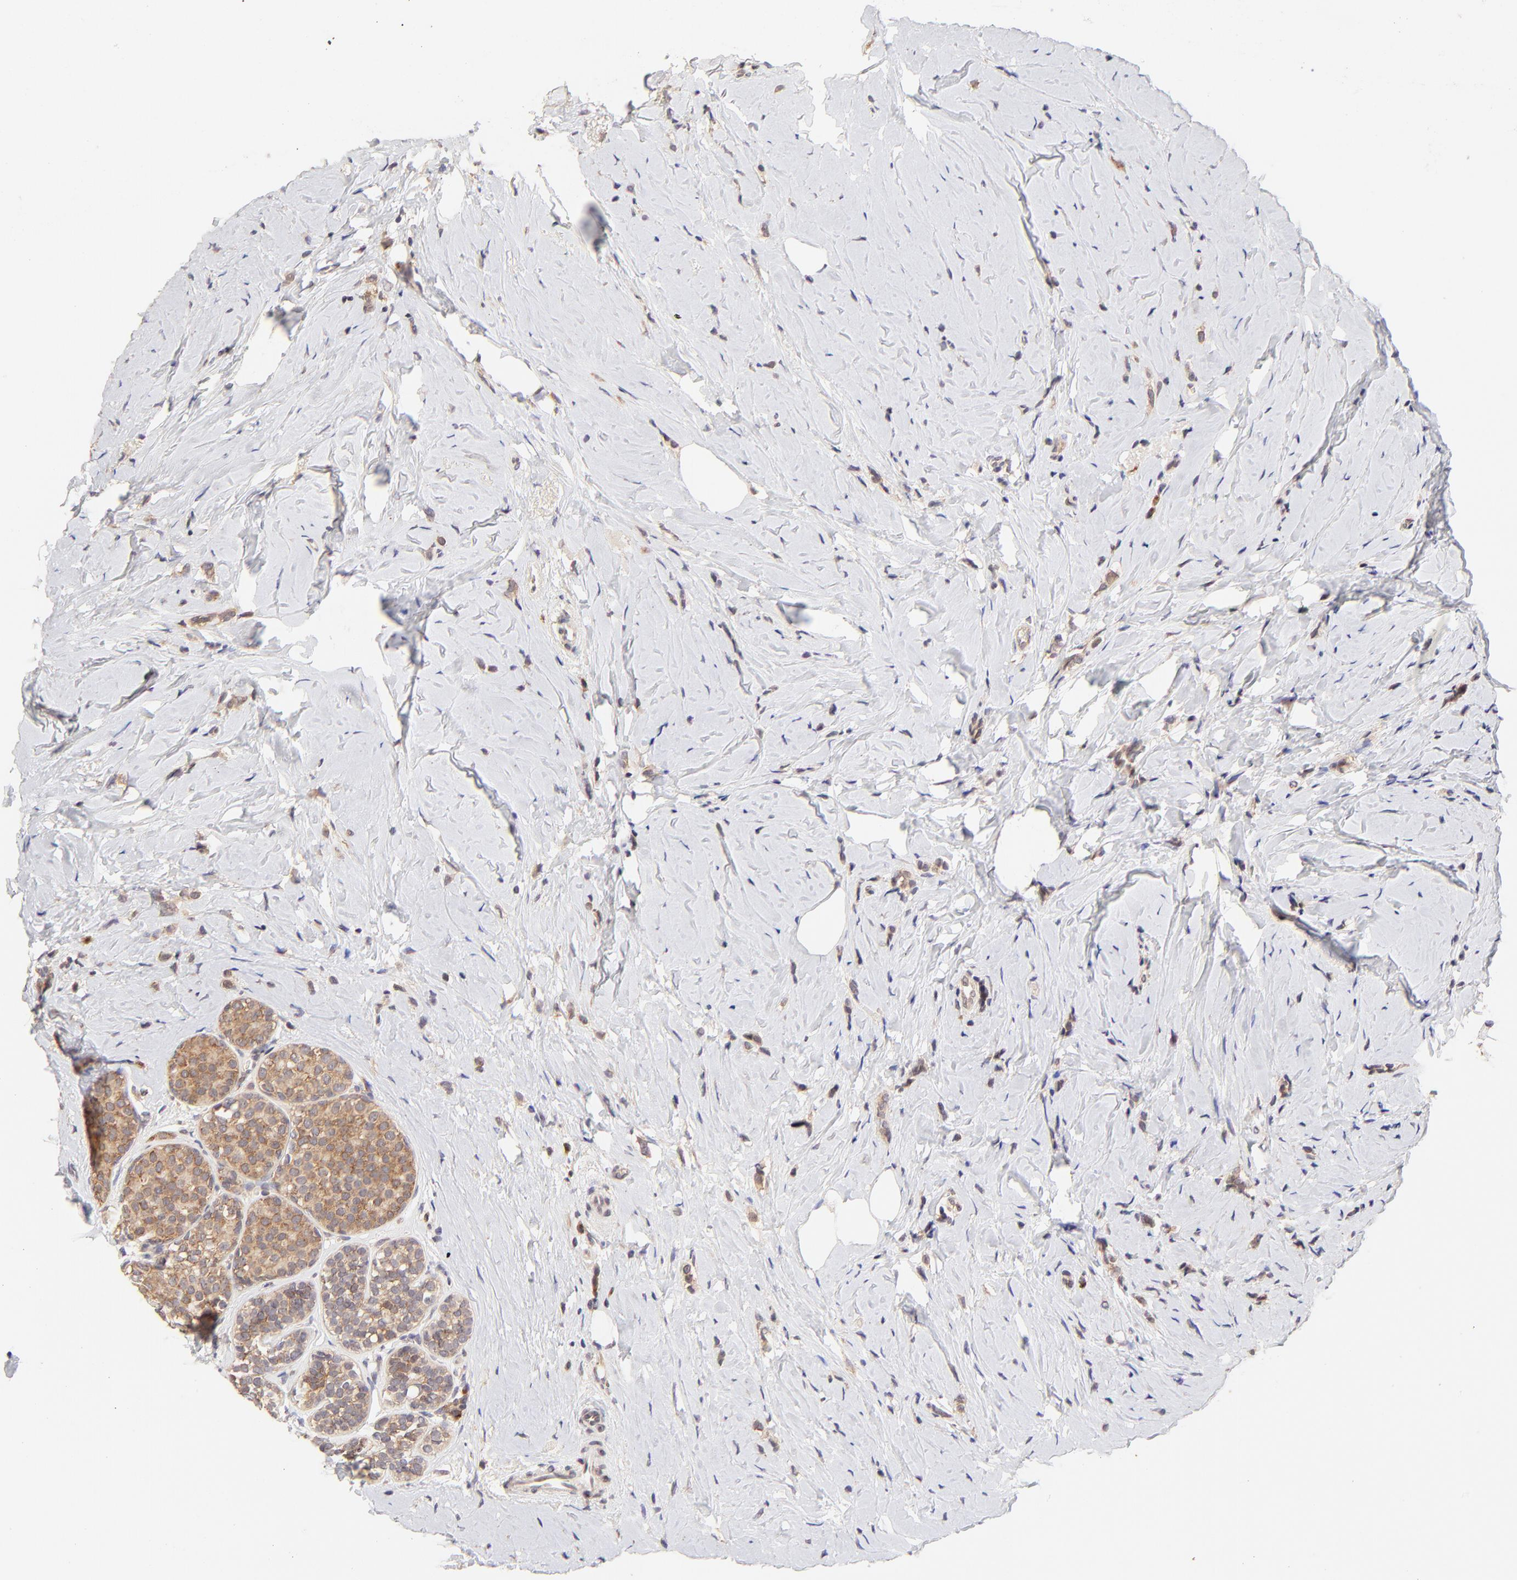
{"staining": {"intensity": "moderate", "quantity": ">75%", "location": "cytoplasmic/membranous"}, "tissue": "breast cancer", "cell_type": "Tumor cells", "image_type": "cancer", "snomed": [{"axis": "morphology", "description": "Lobular carcinoma"}, {"axis": "topography", "description": "Breast"}], "caption": "This histopathology image reveals immunohistochemistry (IHC) staining of breast cancer (lobular carcinoma), with medium moderate cytoplasmic/membranous positivity in approximately >75% of tumor cells.", "gene": "TNRC6B", "patient": {"sex": "female", "age": 64}}